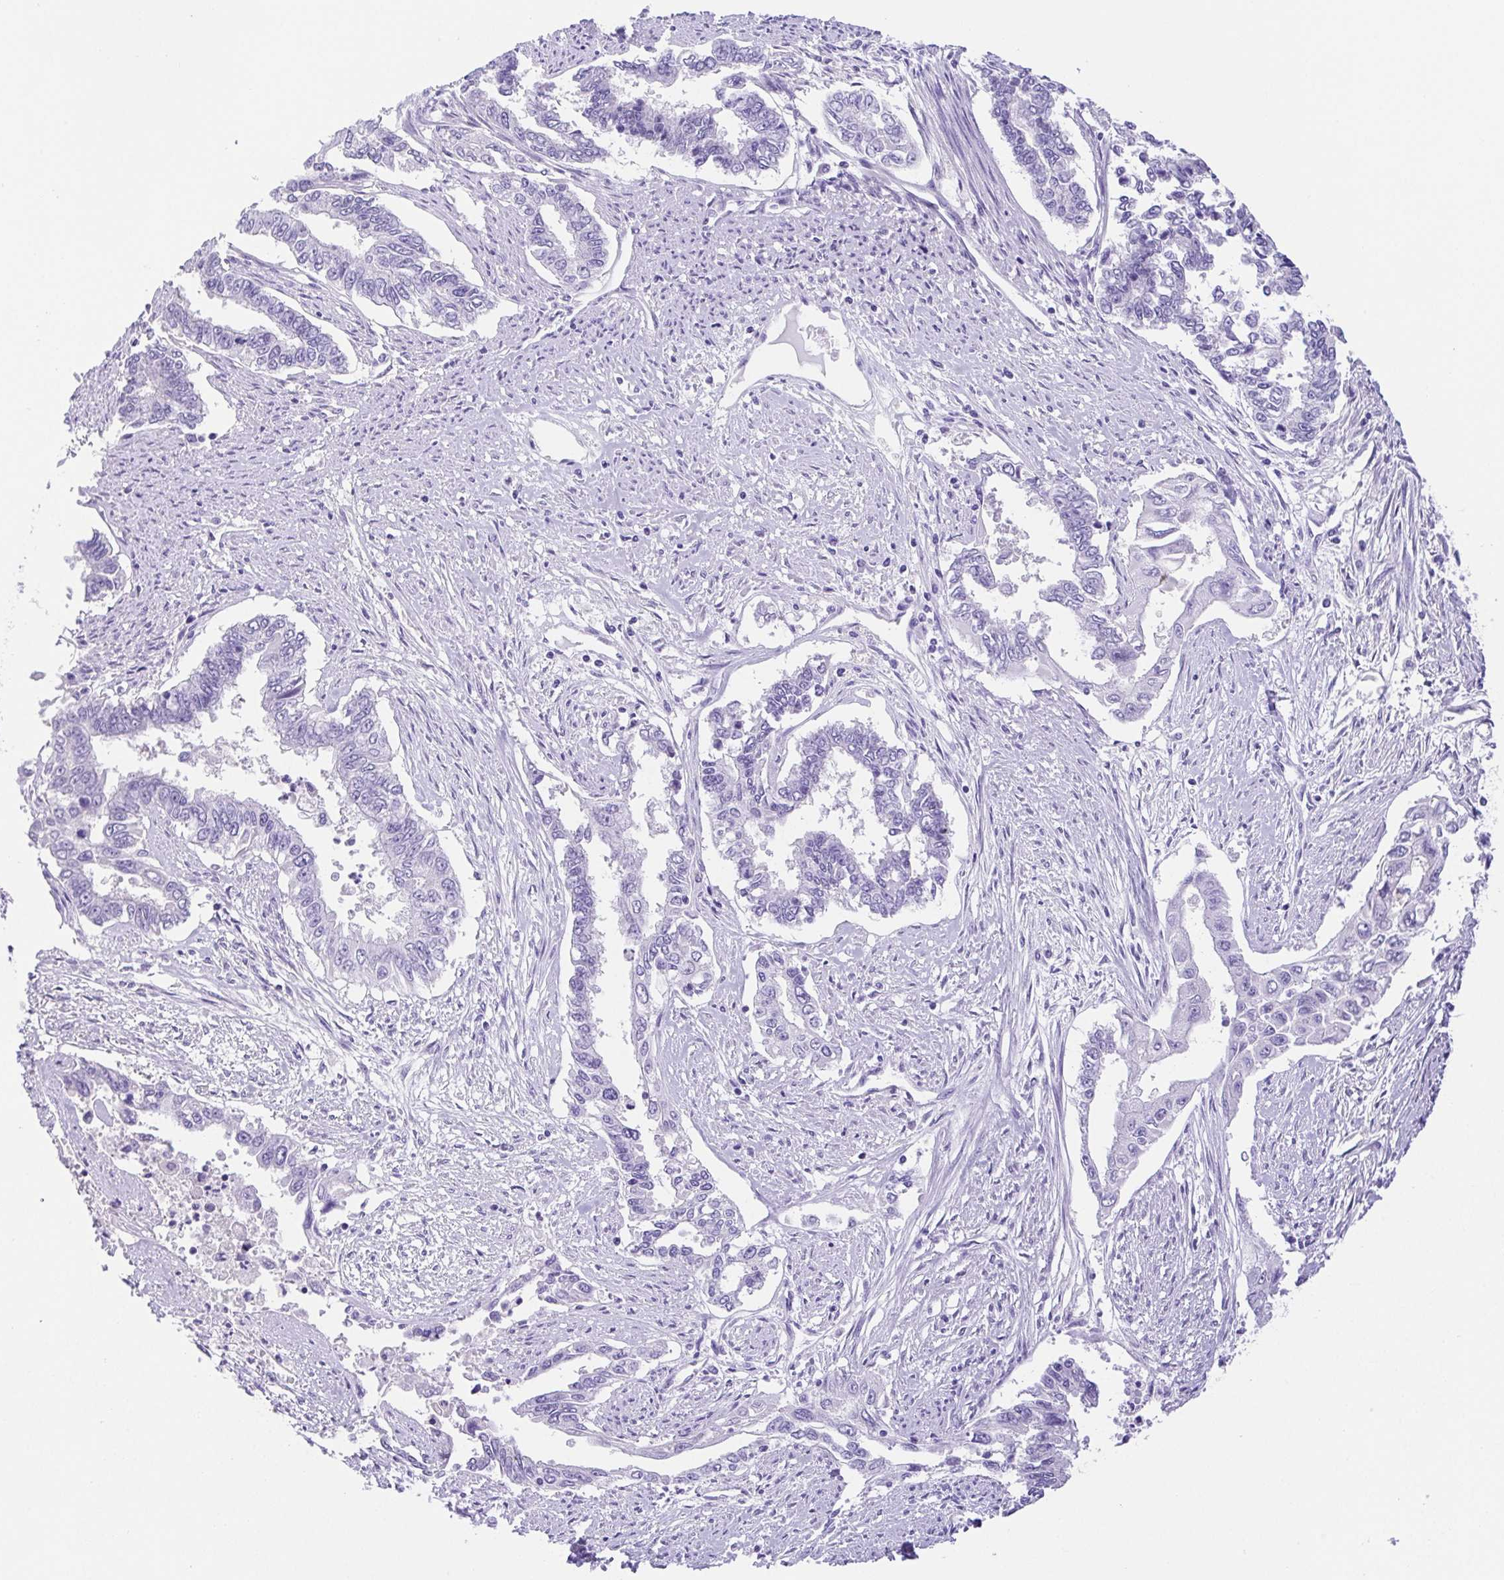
{"staining": {"intensity": "negative", "quantity": "none", "location": "none"}, "tissue": "endometrial cancer", "cell_type": "Tumor cells", "image_type": "cancer", "snomed": [{"axis": "morphology", "description": "Adenocarcinoma, NOS"}, {"axis": "topography", "description": "Uterus"}], "caption": "Tumor cells are negative for brown protein staining in endometrial adenocarcinoma.", "gene": "SPATA4", "patient": {"sex": "female", "age": 59}}